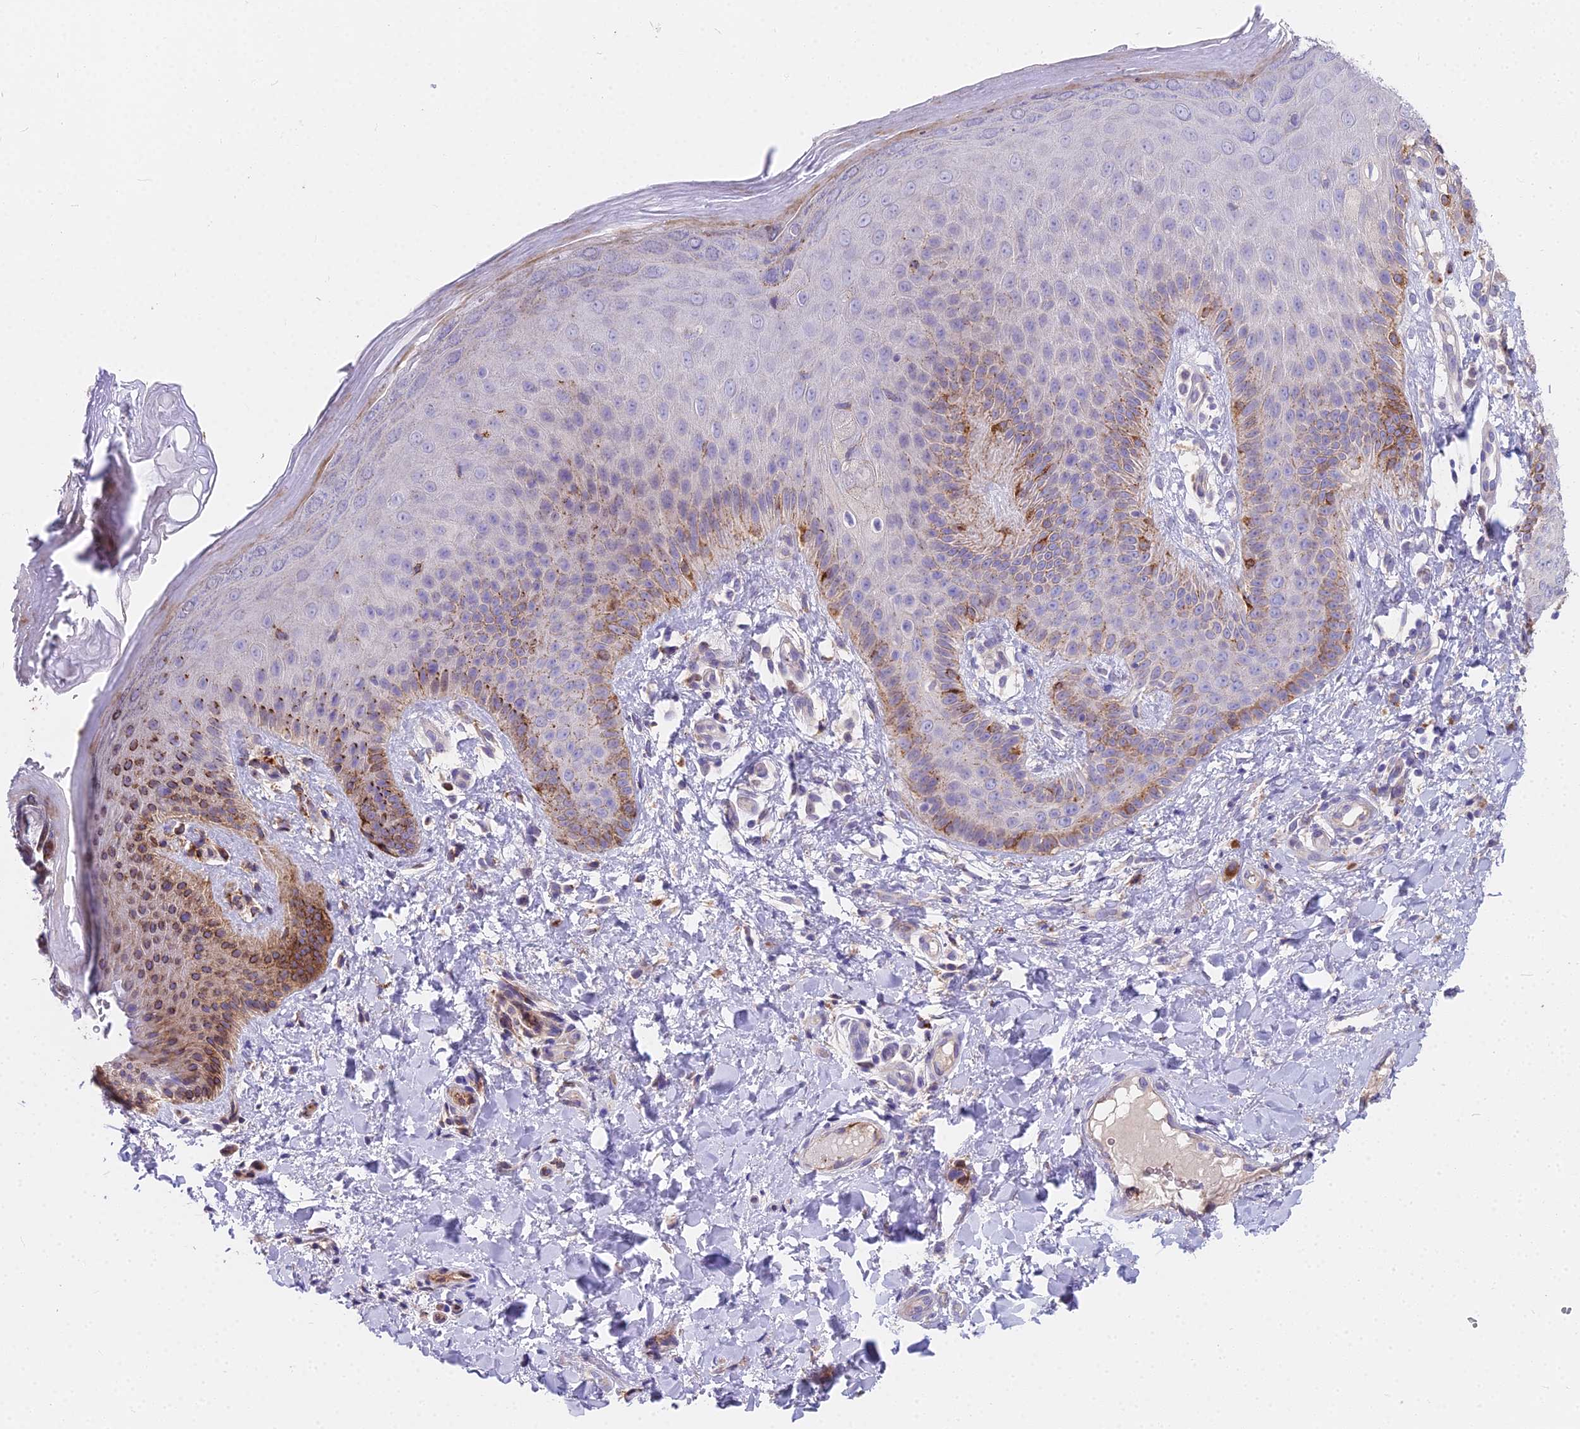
{"staining": {"intensity": "moderate", "quantity": "25%-75%", "location": "cytoplasmic/membranous"}, "tissue": "skin", "cell_type": "Epidermal cells", "image_type": "normal", "snomed": [{"axis": "morphology", "description": "Normal tissue, NOS"}, {"axis": "morphology", "description": "Neoplasm, malignant, NOS"}, {"axis": "topography", "description": "Anal"}], "caption": "High-power microscopy captured an IHC photomicrograph of unremarkable skin, revealing moderate cytoplasmic/membranous positivity in approximately 25%-75% of epidermal cells.", "gene": "FRMPD1", "patient": {"sex": "male", "age": 47}}